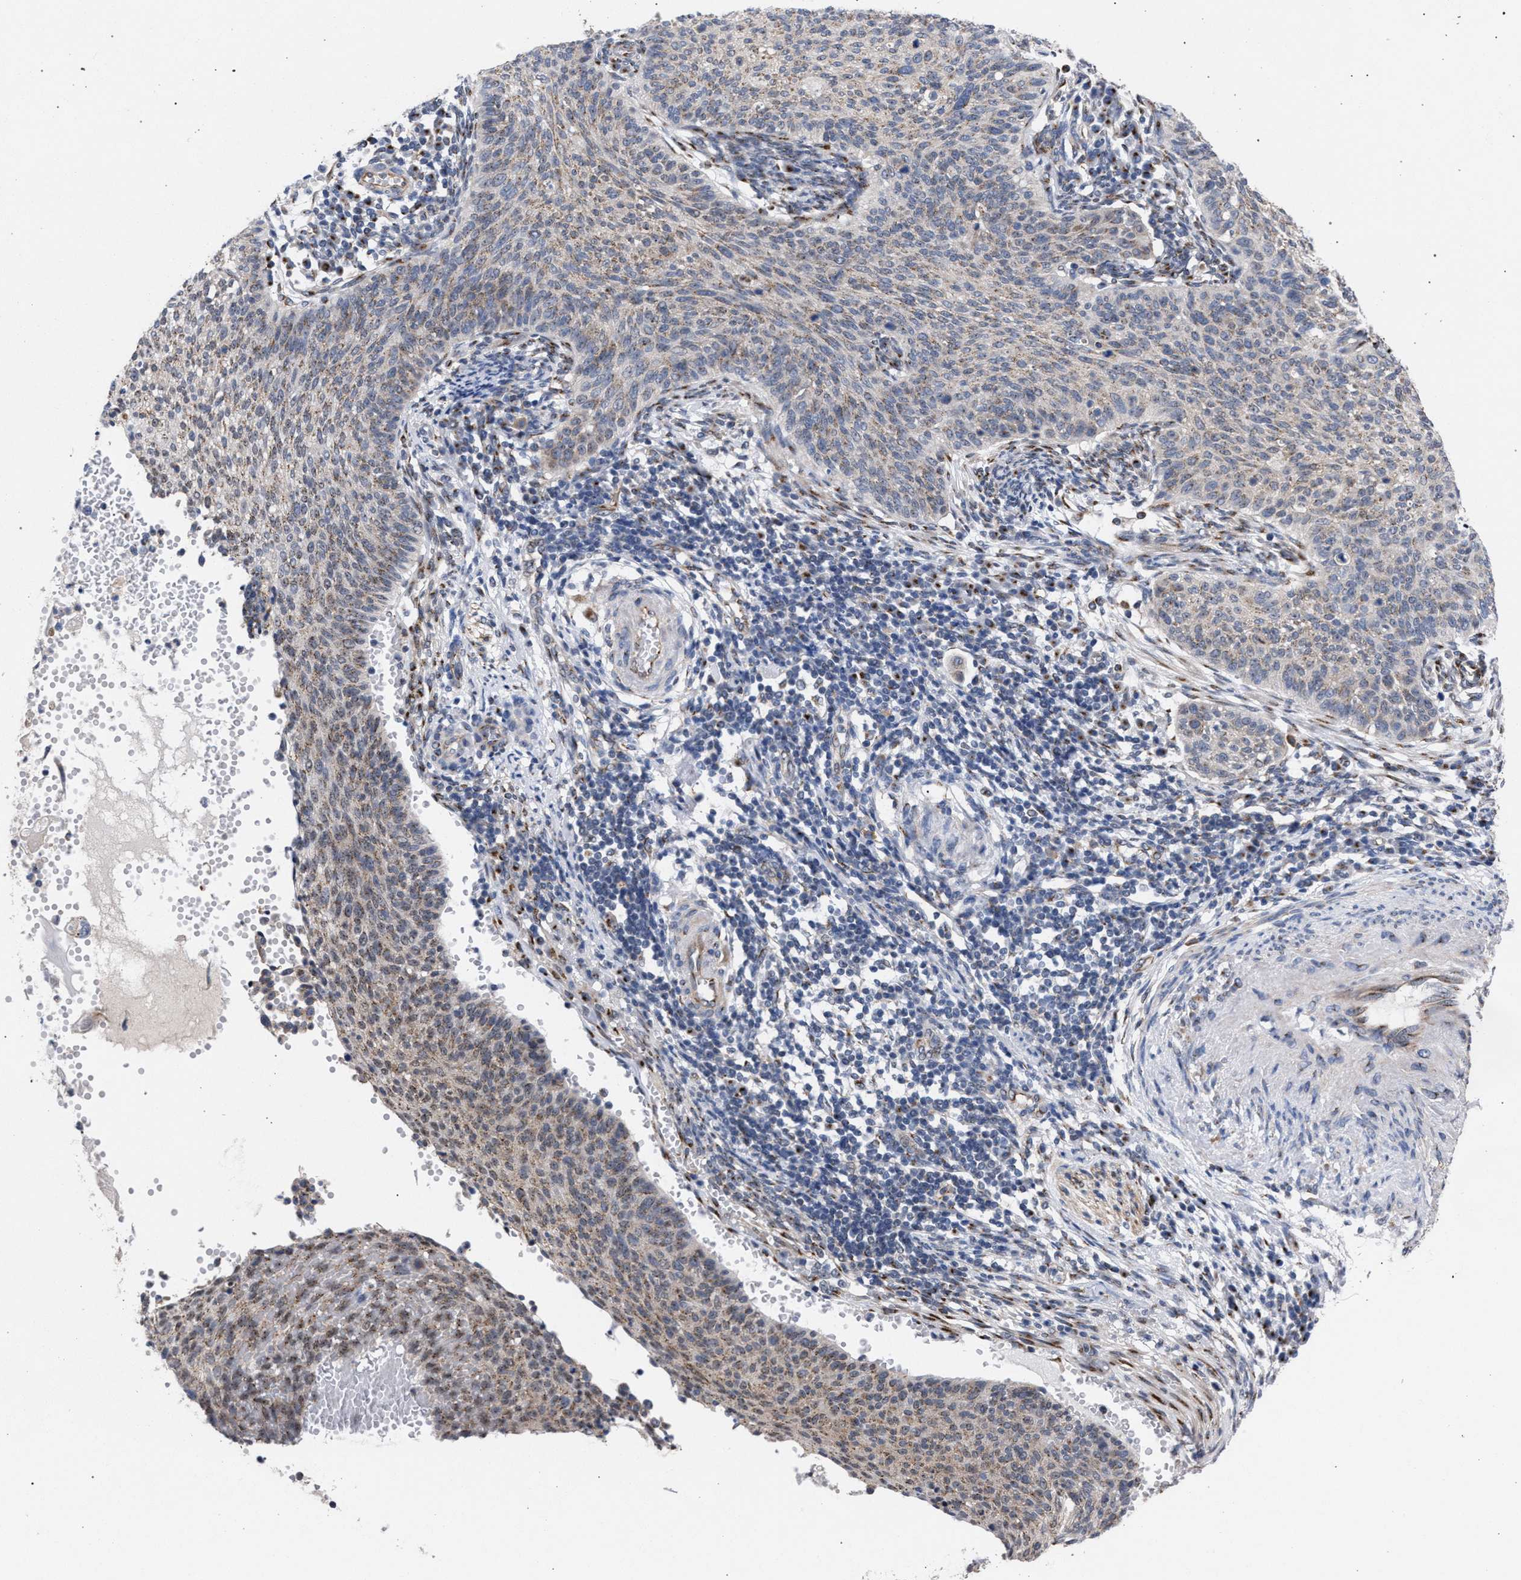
{"staining": {"intensity": "moderate", "quantity": ">75%", "location": "cytoplasmic/membranous"}, "tissue": "cervical cancer", "cell_type": "Tumor cells", "image_type": "cancer", "snomed": [{"axis": "morphology", "description": "Squamous cell carcinoma, NOS"}, {"axis": "topography", "description": "Cervix"}], "caption": "There is medium levels of moderate cytoplasmic/membranous expression in tumor cells of cervical cancer, as demonstrated by immunohistochemical staining (brown color).", "gene": "GOLGA2", "patient": {"sex": "female", "age": 70}}